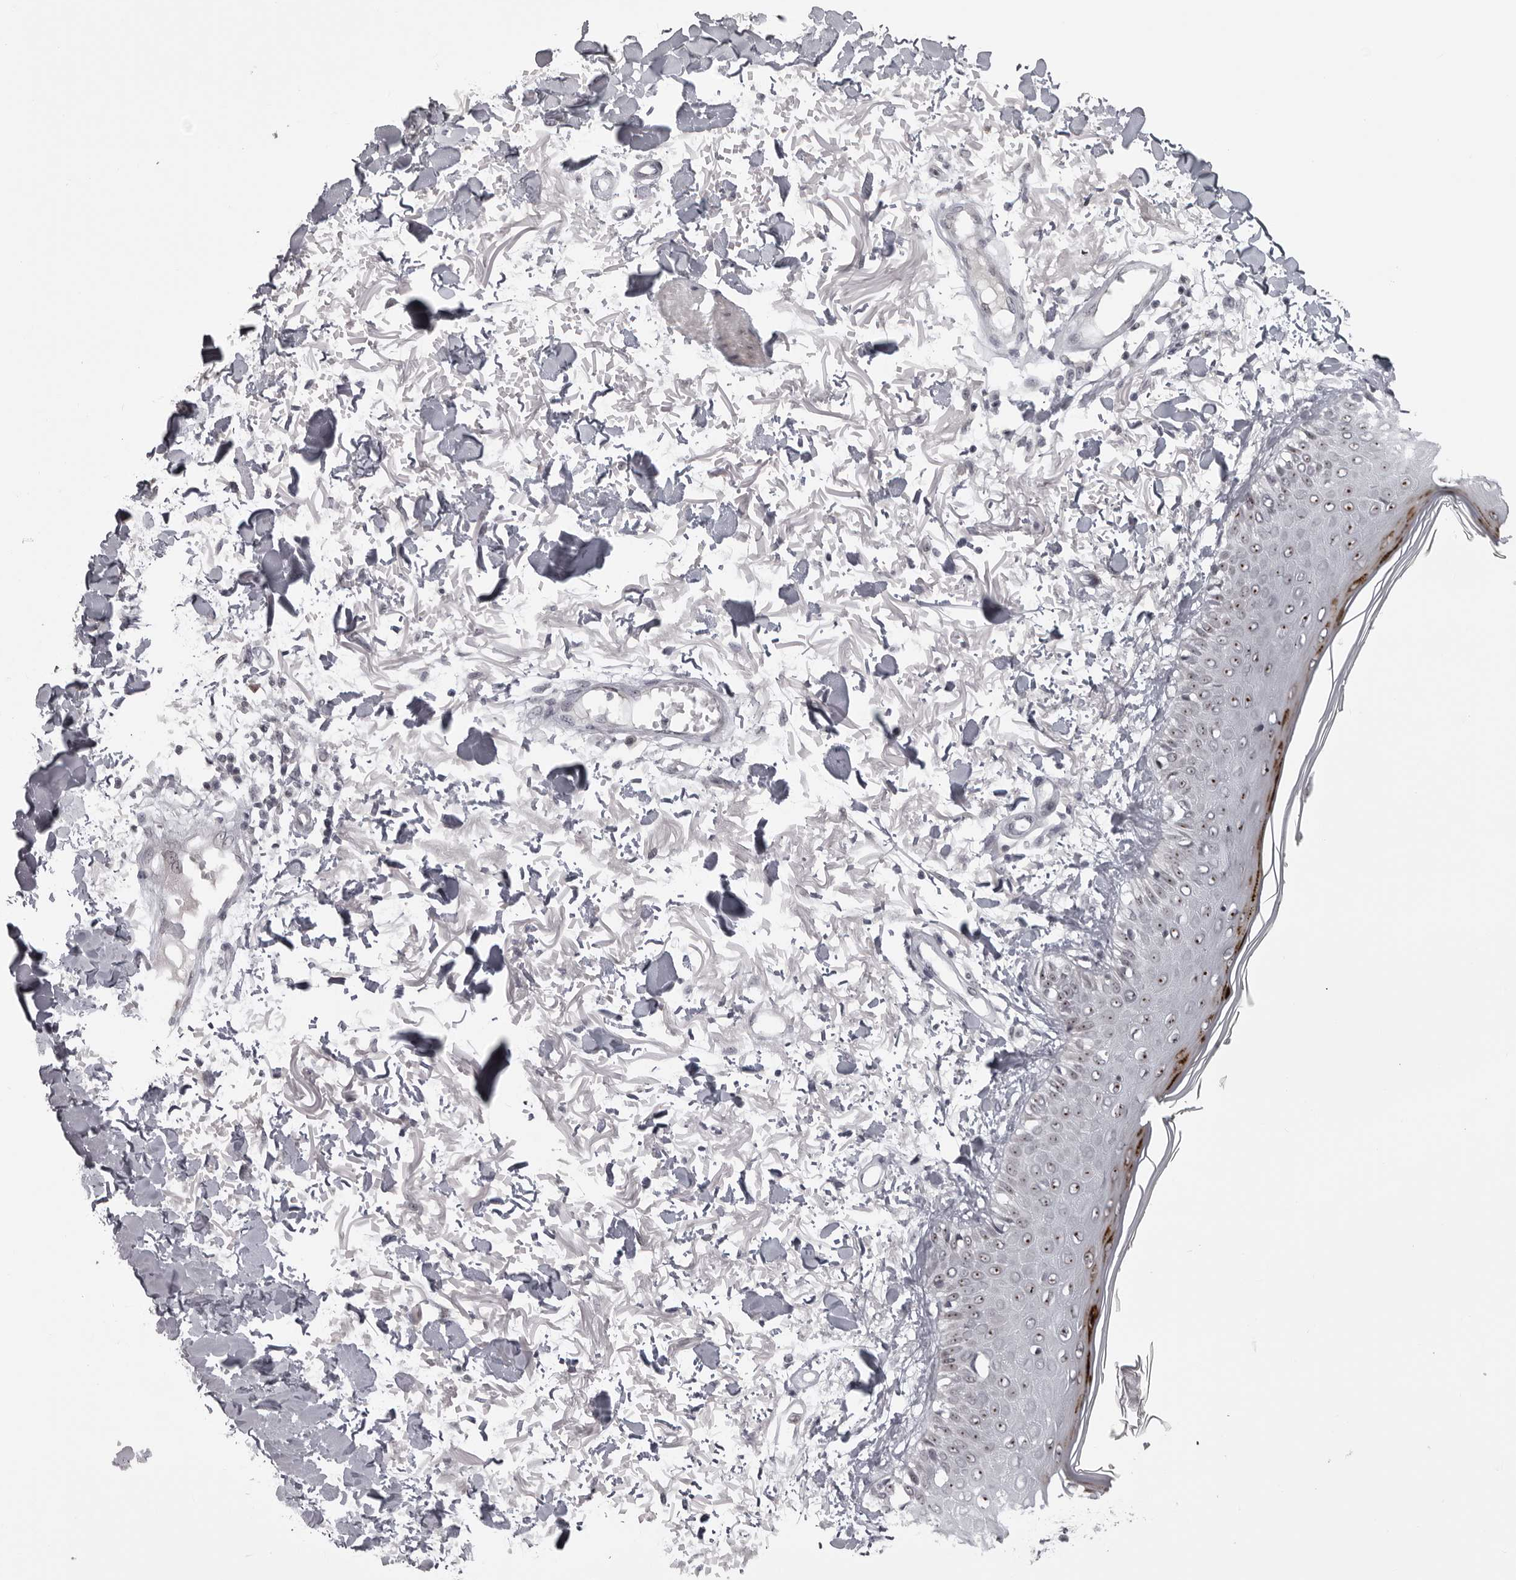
{"staining": {"intensity": "negative", "quantity": "none", "location": "none"}, "tissue": "skin", "cell_type": "Fibroblasts", "image_type": "normal", "snomed": [{"axis": "morphology", "description": "Normal tissue, NOS"}, {"axis": "morphology", "description": "Squamous cell carcinoma, NOS"}, {"axis": "topography", "description": "Skin"}, {"axis": "topography", "description": "Peripheral nerve tissue"}], "caption": "IHC histopathology image of unremarkable skin: human skin stained with DAB exhibits no significant protein positivity in fibroblasts.", "gene": "HELZ", "patient": {"sex": "male", "age": 83}}